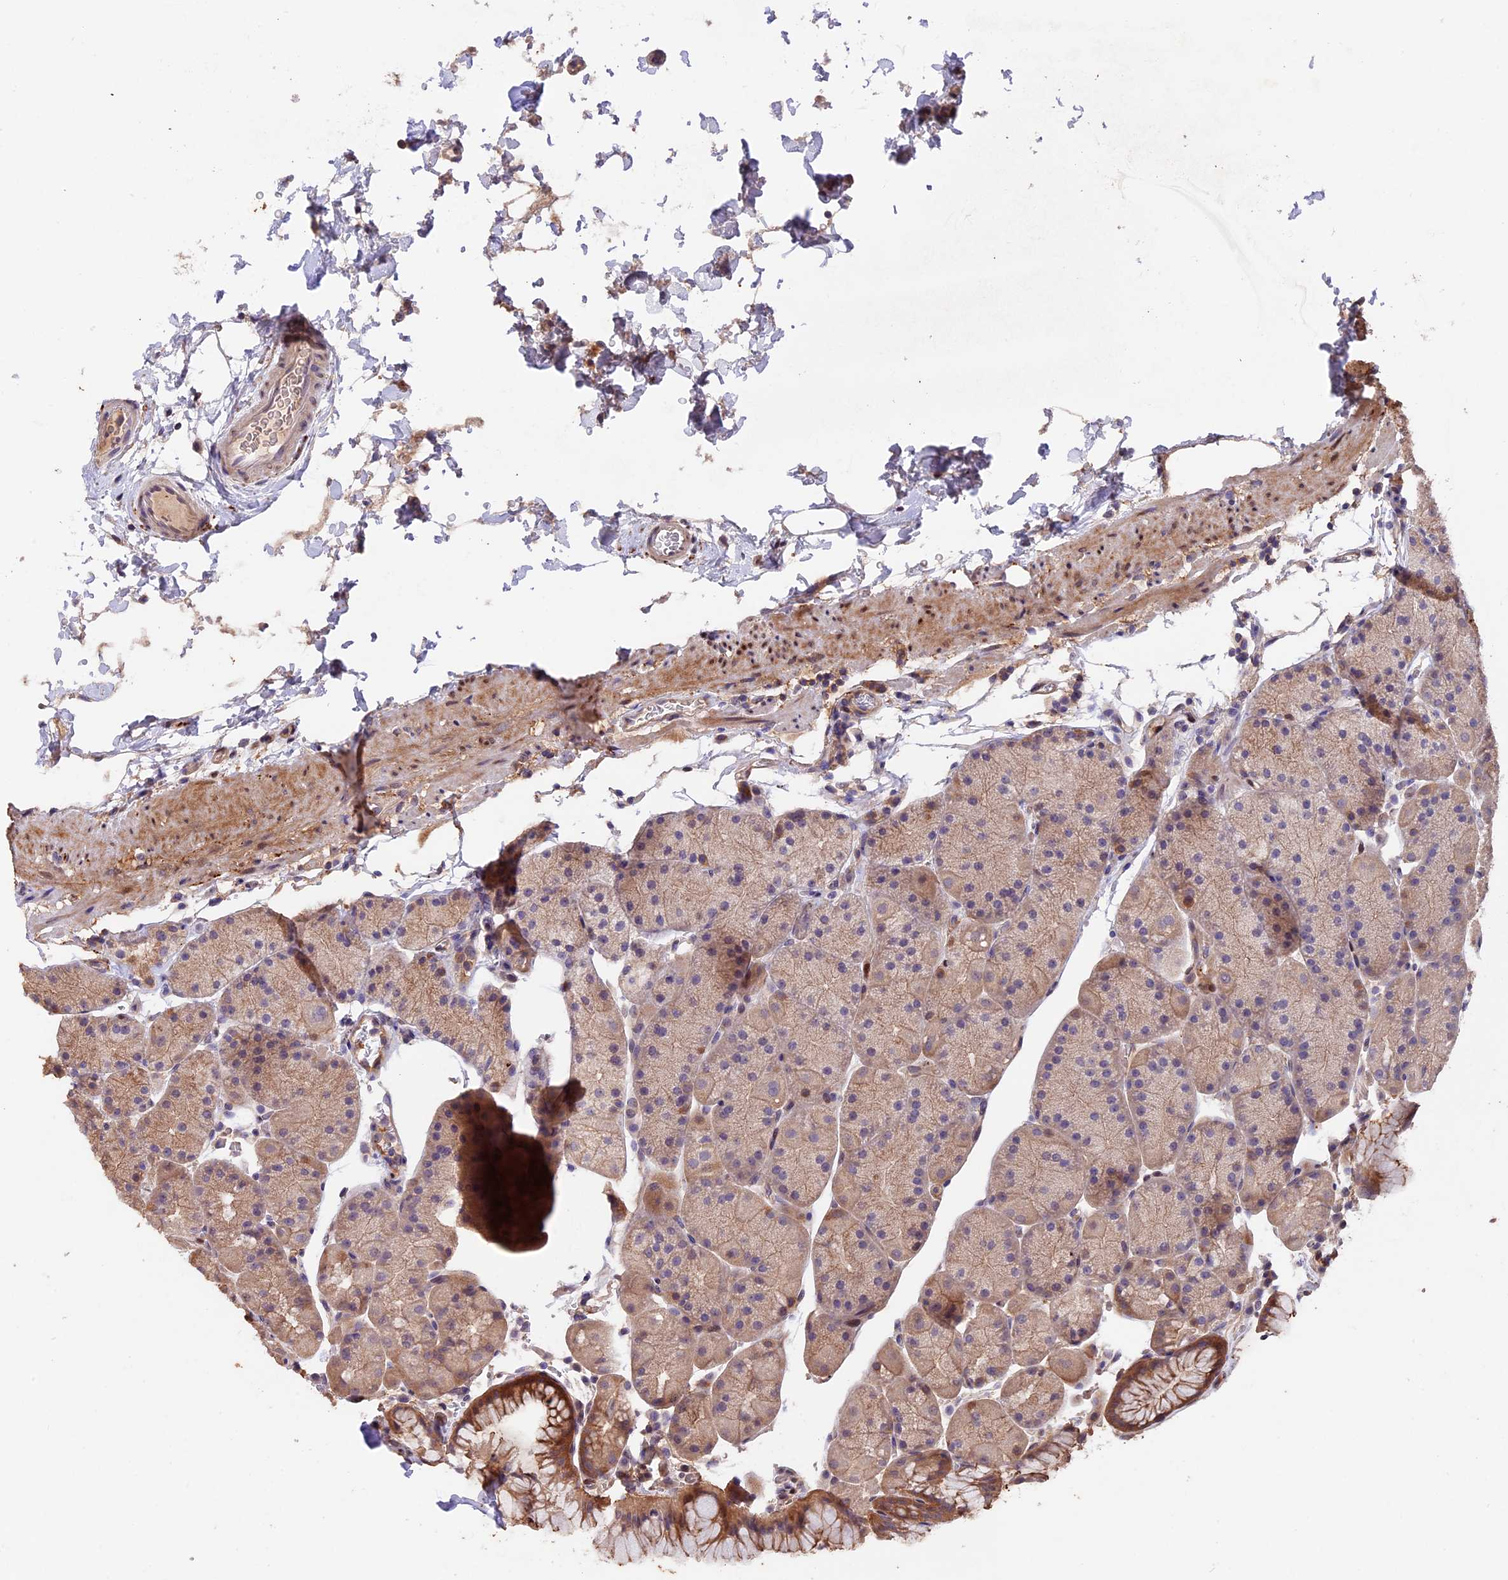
{"staining": {"intensity": "weak", "quantity": ">75%", "location": "cytoplasmic/membranous"}, "tissue": "stomach", "cell_type": "Glandular cells", "image_type": "normal", "snomed": [{"axis": "morphology", "description": "Normal tissue, NOS"}, {"axis": "topography", "description": "Stomach, upper"}, {"axis": "topography", "description": "Stomach, lower"}], "caption": "Glandular cells demonstrate low levels of weak cytoplasmic/membranous staining in about >75% of cells in unremarkable stomach. The protein is stained brown, and the nuclei are stained in blue (DAB IHC with brightfield microscopy, high magnification).", "gene": "NCK2", "patient": {"sex": "male", "age": 67}}